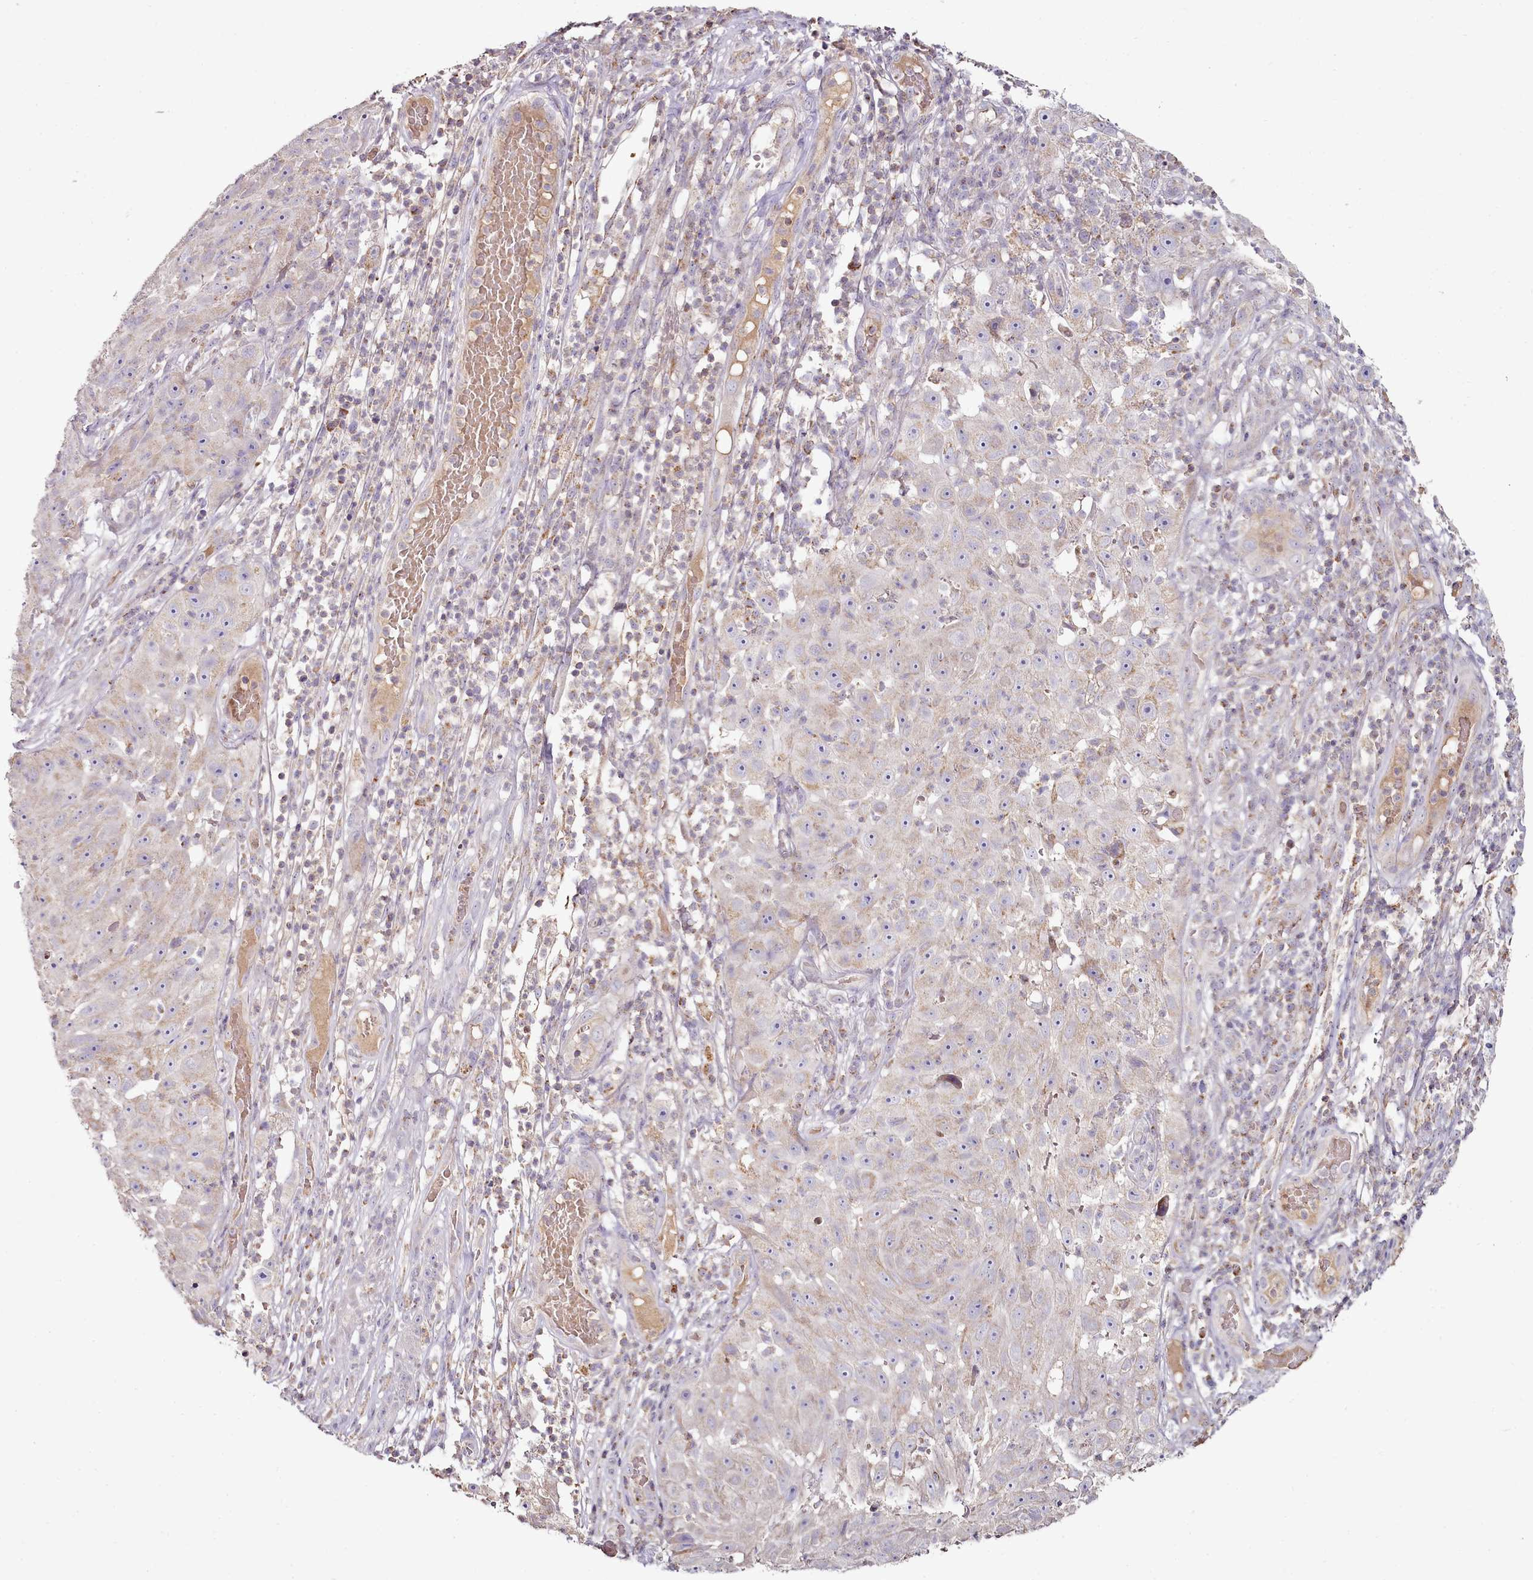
{"staining": {"intensity": "weak", "quantity": "<25%", "location": "cytoplasmic/membranous"}, "tissue": "skin cancer", "cell_type": "Tumor cells", "image_type": "cancer", "snomed": [{"axis": "morphology", "description": "Squamous cell carcinoma, NOS"}, {"axis": "topography", "description": "Skin"}], "caption": "IHC image of human skin cancer stained for a protein (brown), which displays no expression in tumor cells.", "gene": "ACSS1", "patient": {"sex": "female", "age": 87}}